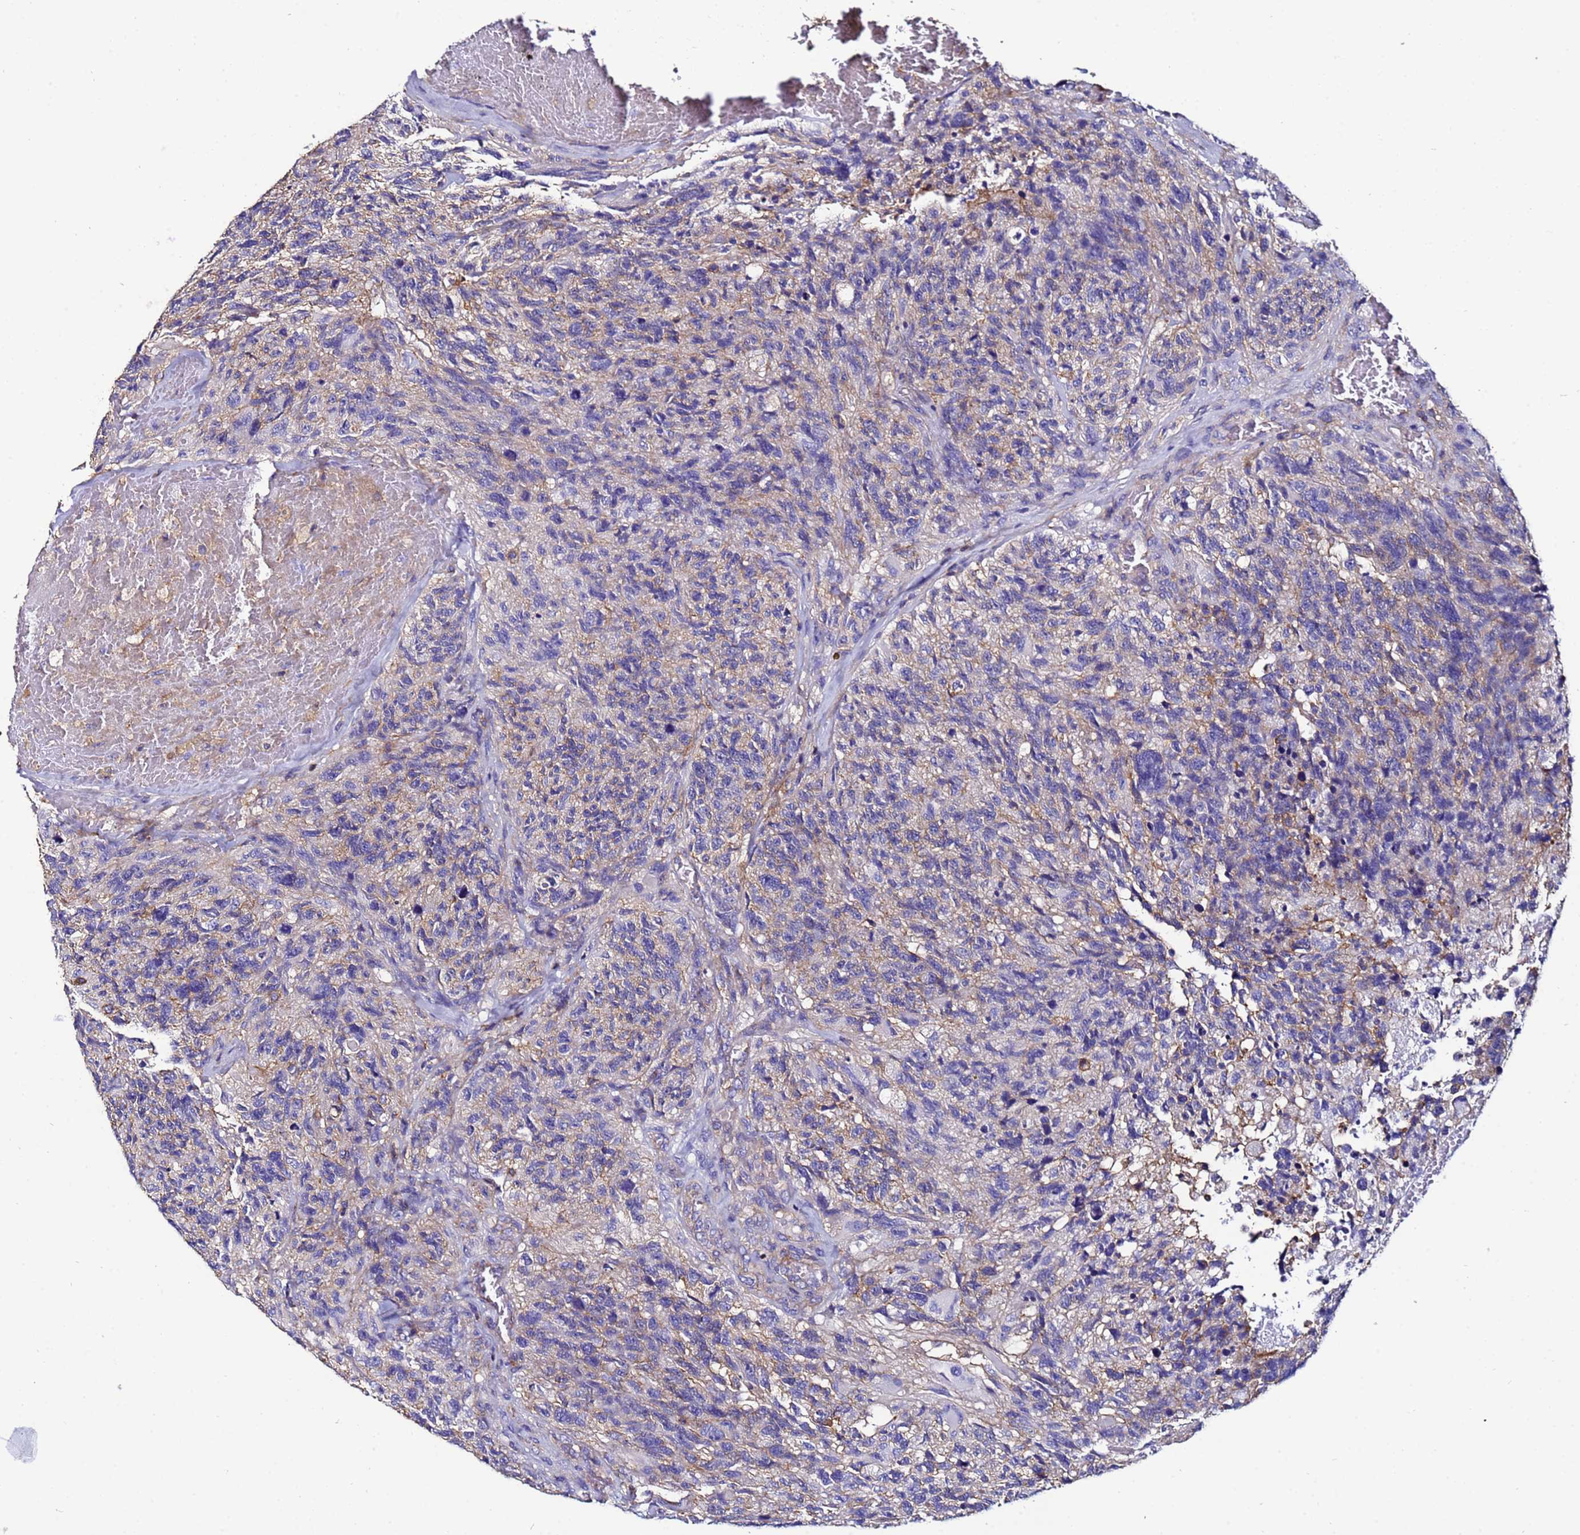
{"staining": {"intensity": "negative", "quantity": "none", "location": "none"}, "tissue": "glioma", "cell_type": "Tumor cells", "image_type": "cancer", "snomed": [{"axis": "morphology", "description": "Glioma, malignant, High grade"}, {"axis": "topography", "description": "Brain"}], "caption": "Tumor cells are negative for protein expression in human malignant glioma (high-grade).", "gene": "ACTB", "patient": {"sex": "male", "age": 69}}